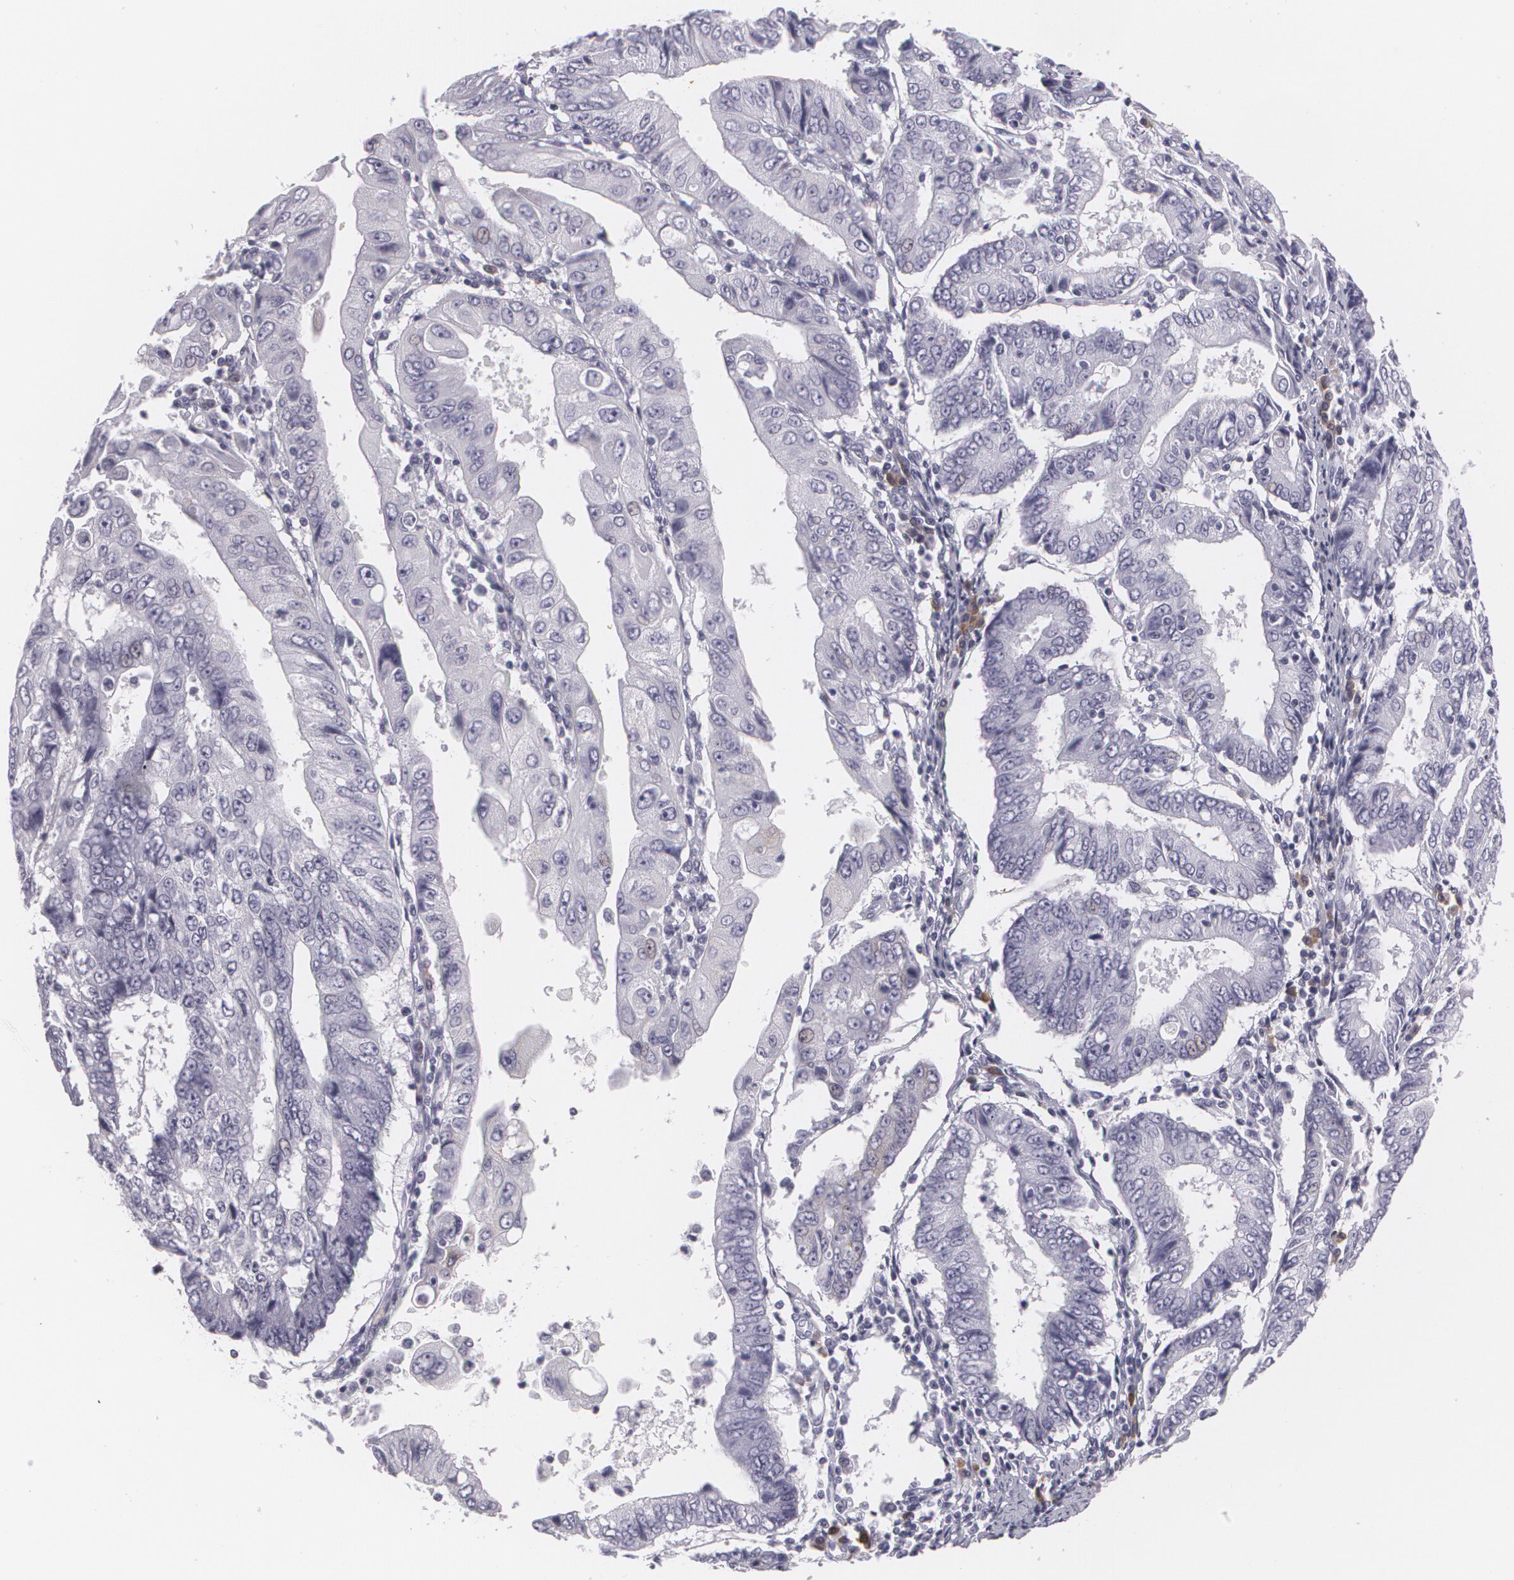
{"staining": {"intensity": "negative", "quantity": "none", "location": "none"}, "tissue": "endometrial cancer", "cell_type": "Tumor cells", "image_type": "cancer", "snomed": [{"axis": "morphology", "description": "Adenocarcinoma, NOS"}, {"axis": "topography", "description": "Endometrium"}], "caption": "Immunohistochemistry (IHC) photomicrograph of neoplastic tissue: endometrial adenocarcinoma stained with DAB demonstrates no significant protein expression in tumor cells.", "gene": "MAP2", "patient": {"sex": "female", "age": 75}}